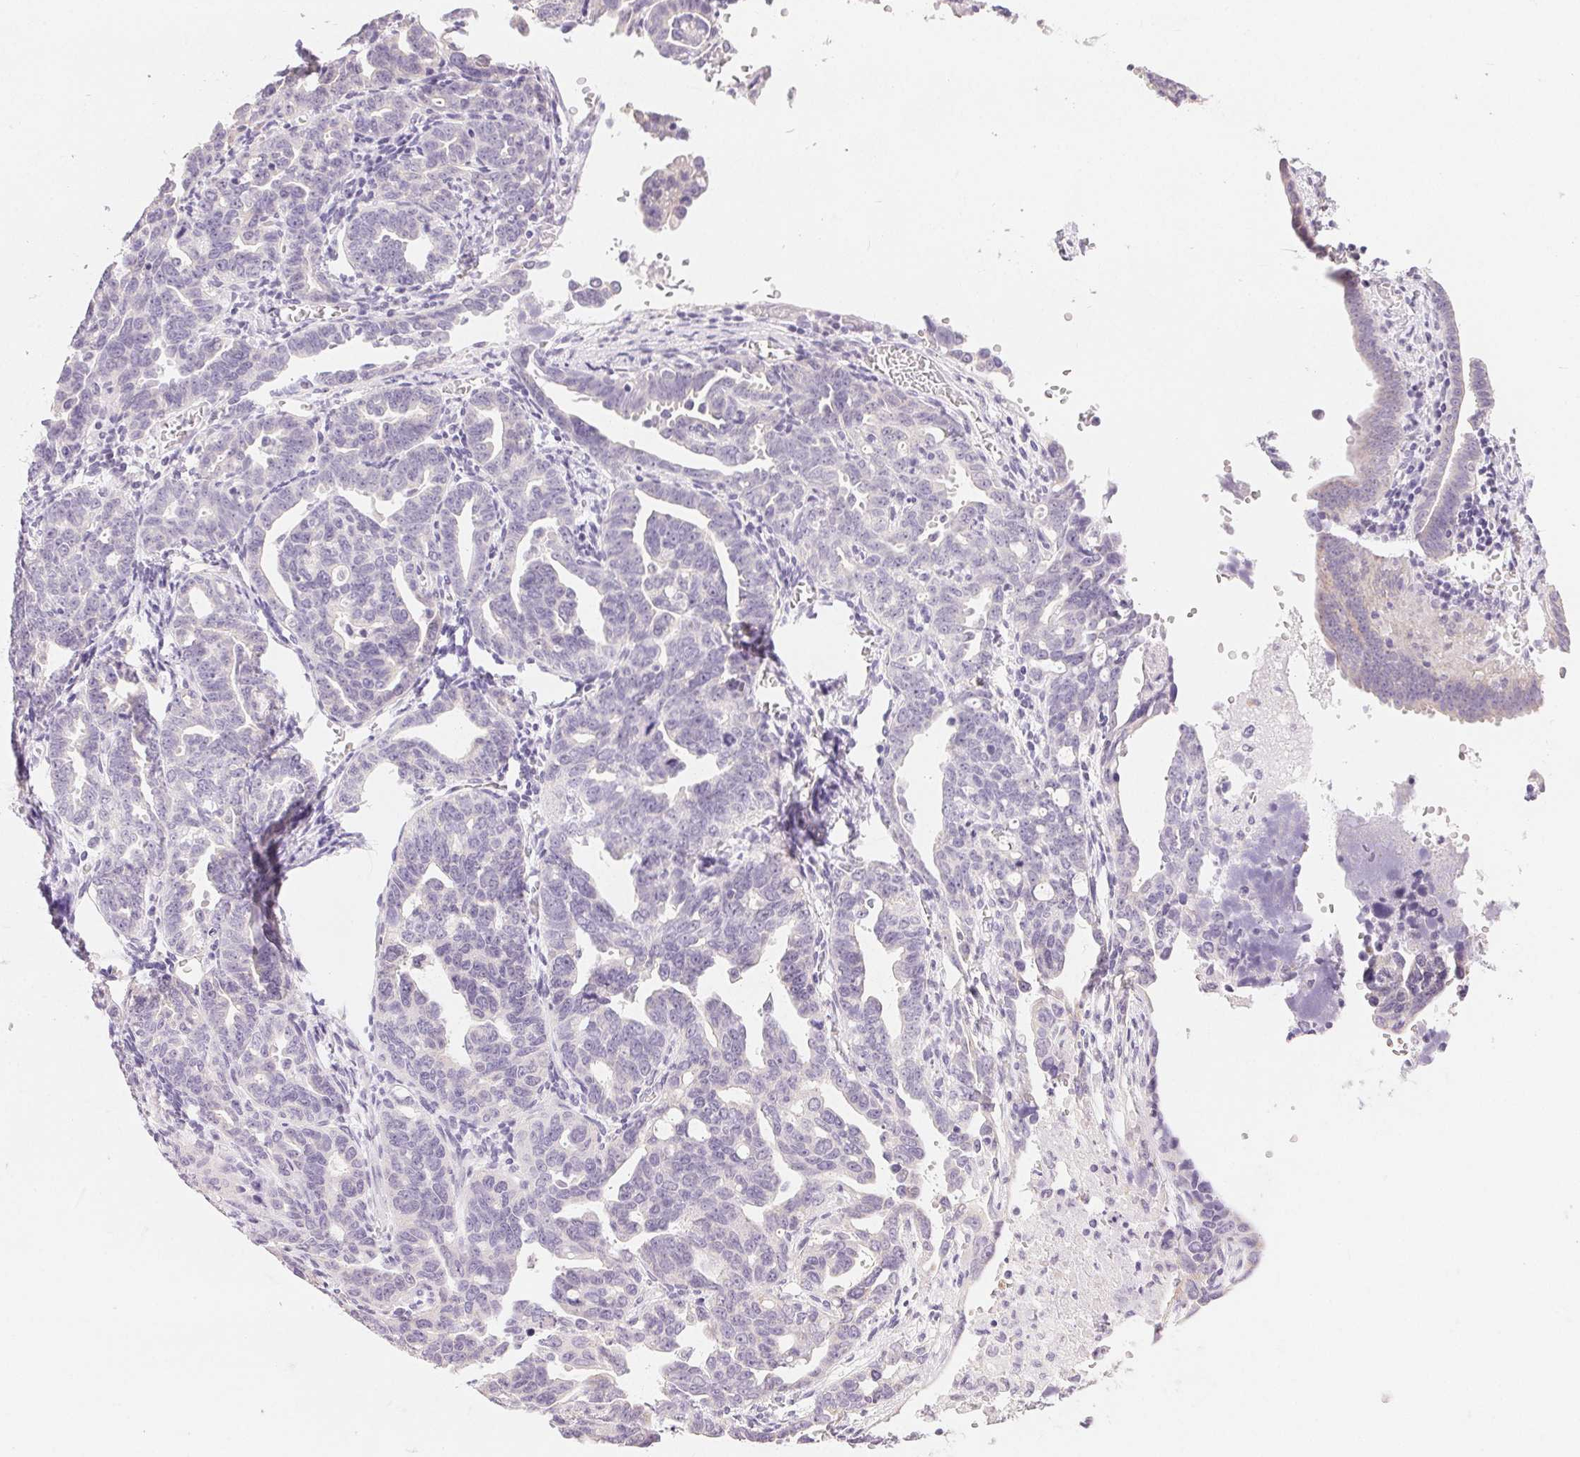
{"staining": {"intensity": "negative", "quantity": "none", "location": "none"}, "tissue": "ovarian cancer", "cell_type": "Tumor cells", "image_type": "cancer", "snomed": [{"axis": "morphology", "description": "Cystadenocarcinoma, serous, NOS"}, {"axis": "topography", "description": "Ovary"}], "caption": "Immunohistochemistry (IHC) histopathology image of neoplastic tissue: ovarian cancer stained with DAB (3,3'-diaminobenzidine) demonstrates no significant protein staining in tumor cells.", "gene": "SFTPD", "patient": {"sex": "female", "age": 69}}